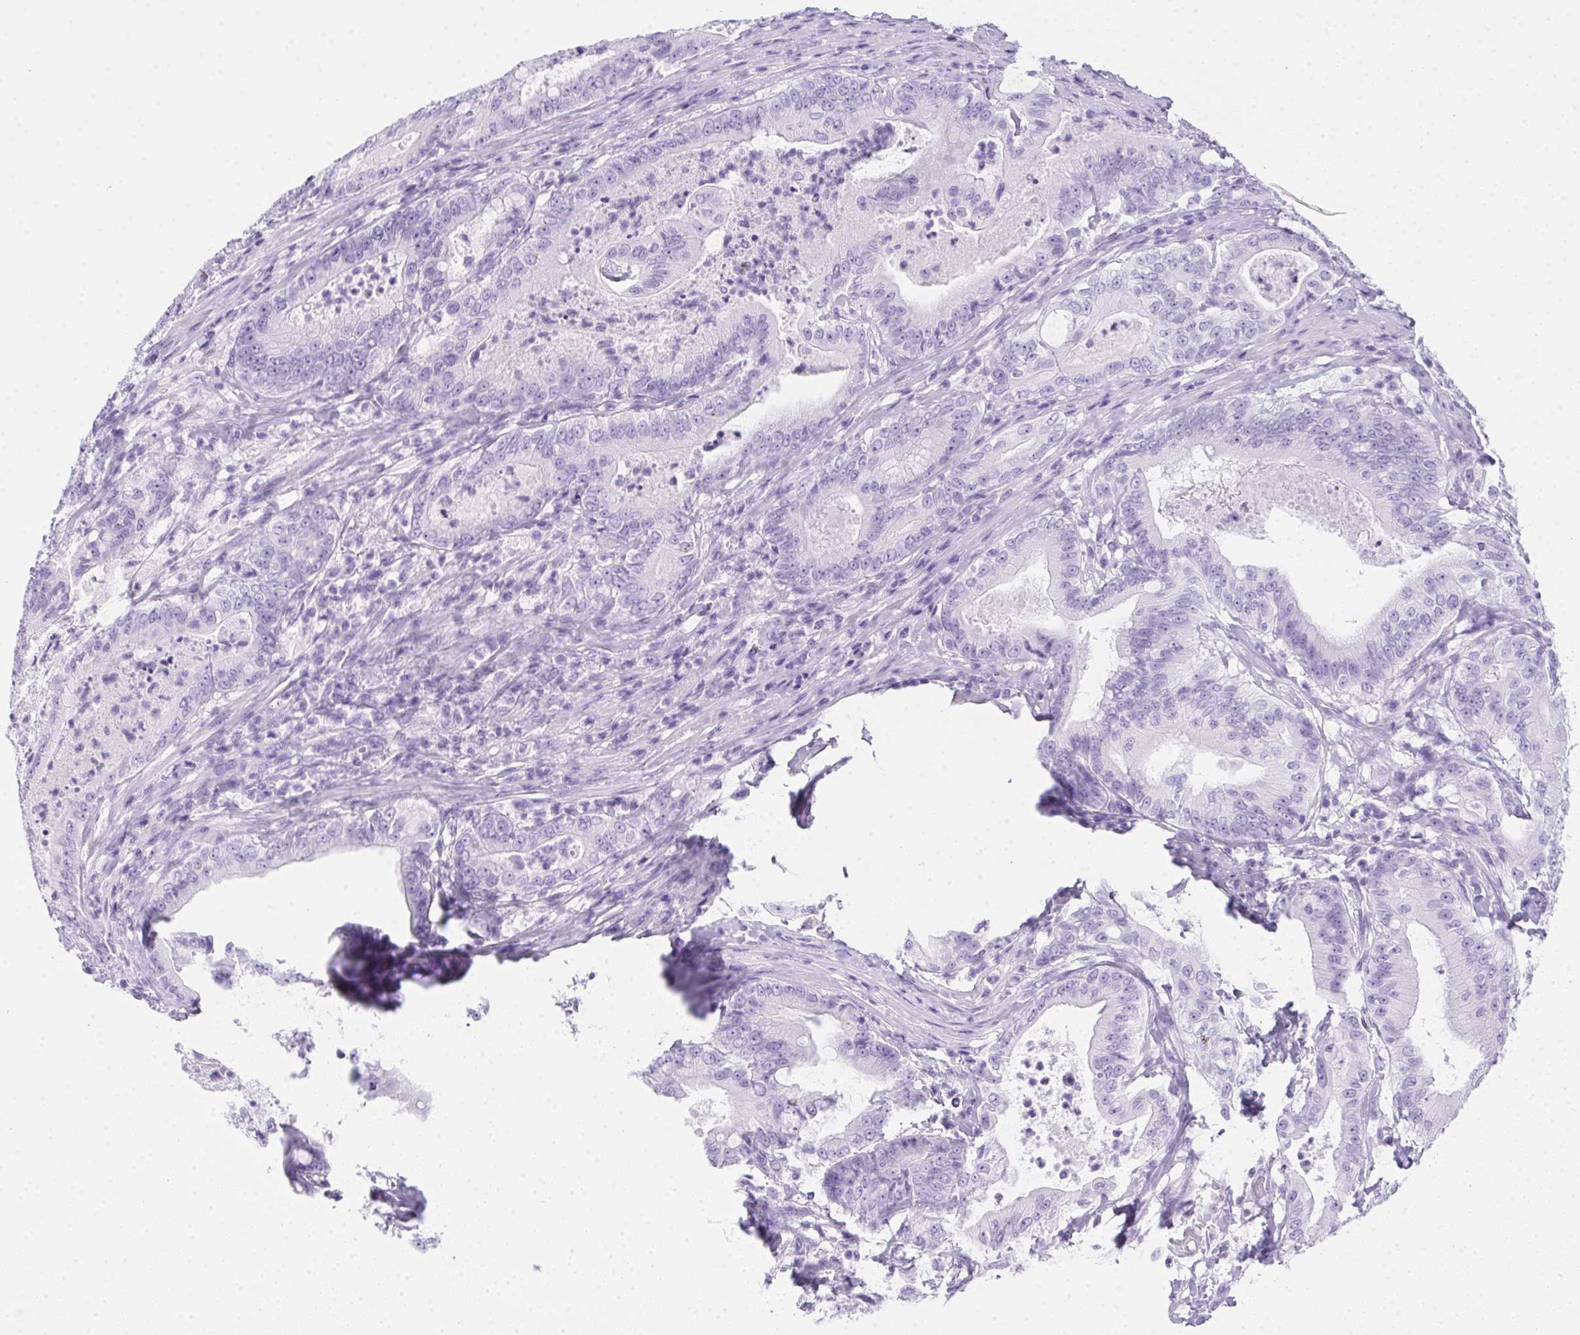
{"staining": {"intensity": "negative", "quantity": "none", "location": "none"}, "tissue": "pancreatic cancer", "cell_type": "Tumor cells", "image_type": "cancer", "snomed": [{"axis": "morphology", "description": "Adenocarcinoma, NOS"}, {"axis": "topography", "description": "Pancreas"}], "caption": "This photomicrograph is of pancreatic cancer (adenocarcinoma) stained with IHC to label a protein in brown with the nuclei are counter-stained blue. There is no expression in tumor cells.", "gene": "SPACA5B", "patient": {"sex": "male", "age": 71}}